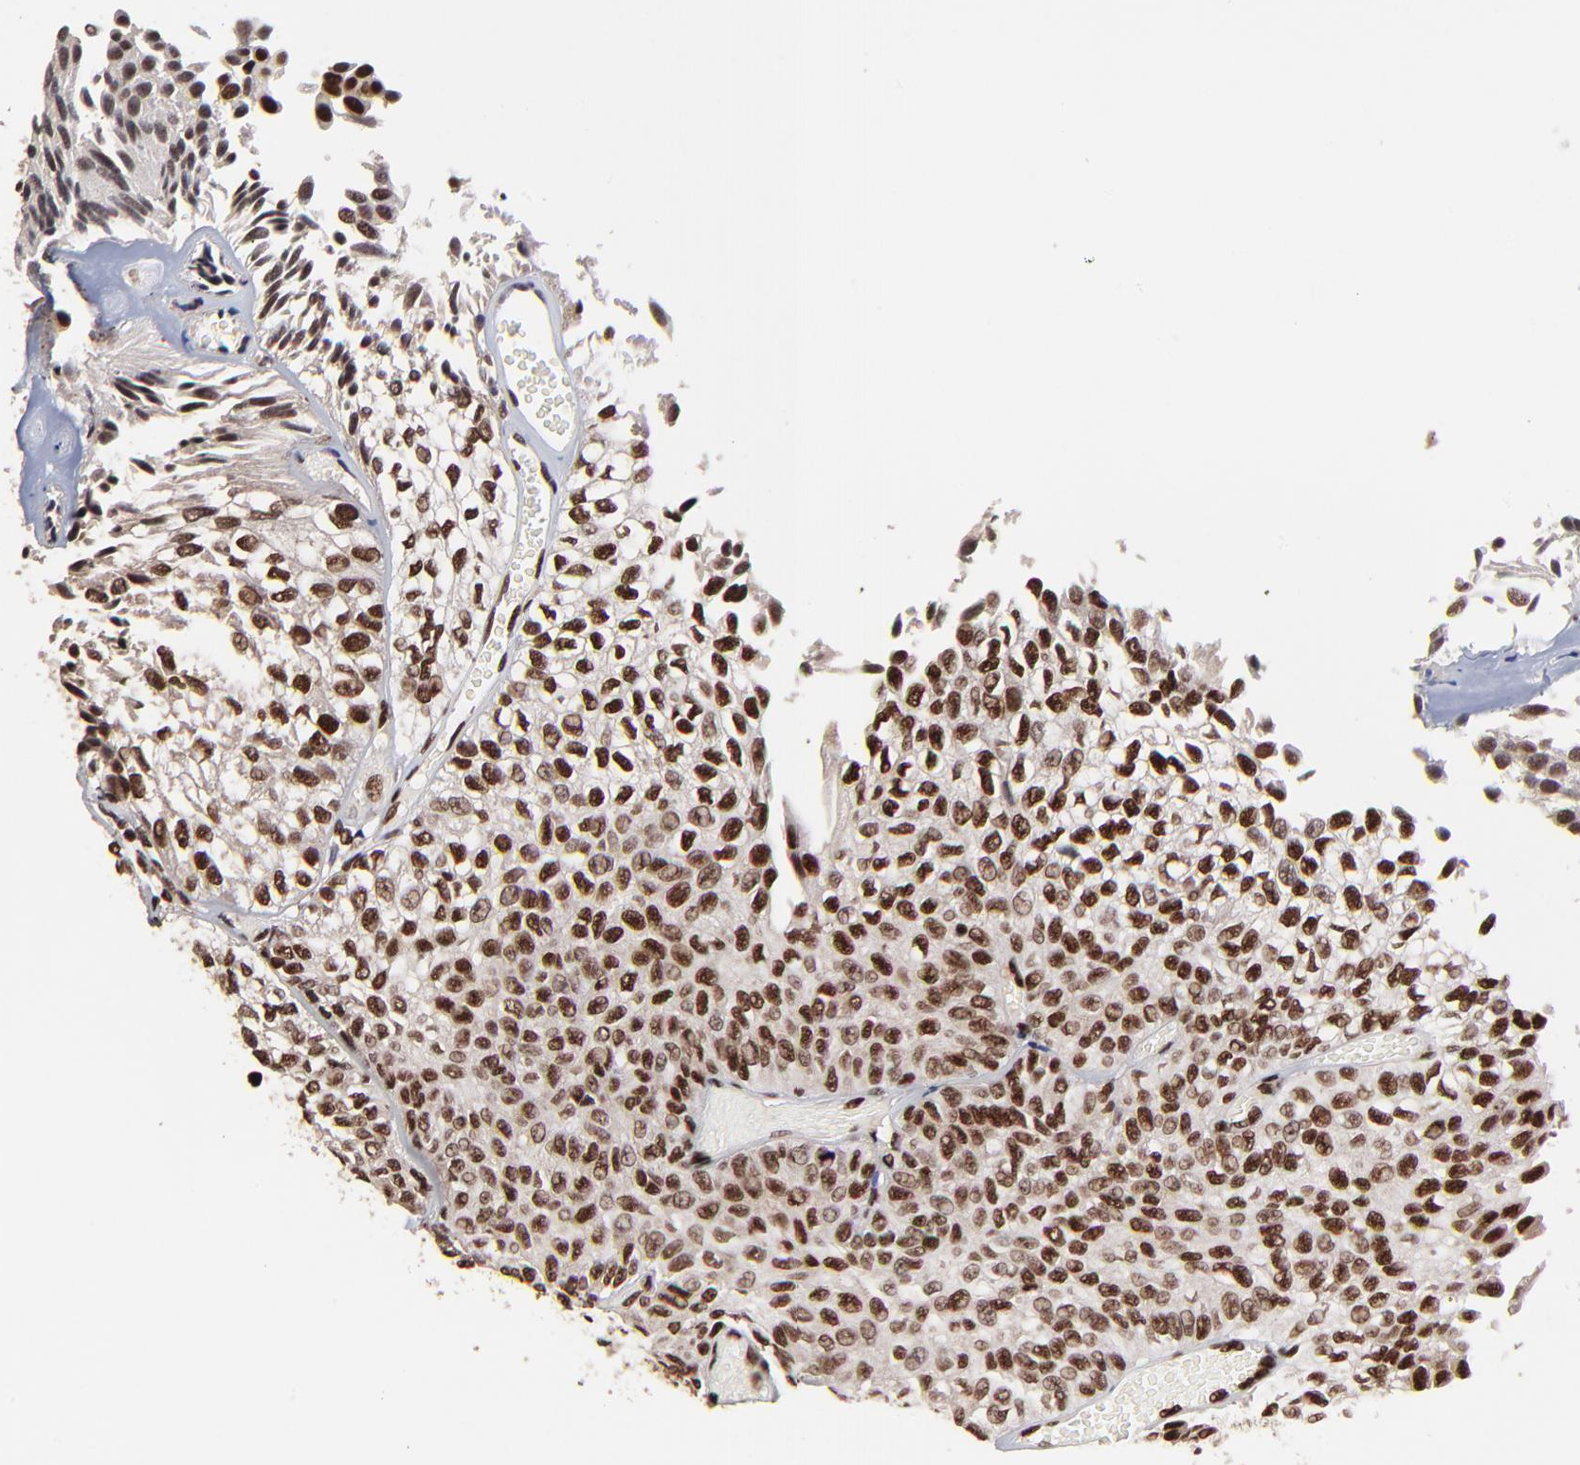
{"staining": {"intensity": "strong", "quantity": ">75%", "location": "nuclear"}, "tissue": "urothelial cancer", "cell_type": "Tumor cells", "image_type": "cancer", "snomed": [{"axis": "morphology", "description": "Urothelial carcinoma, Low grade"}, {"axis": "topography", "description": "Urinary bladder"}], "caption": "Immunohistochemical staining of urothelial cancer shows high levels of strong nuclear protein expression in about >75% of tumor cells.", "gene": "RBM22", "patient": {"sex": "male", "age": 76}}